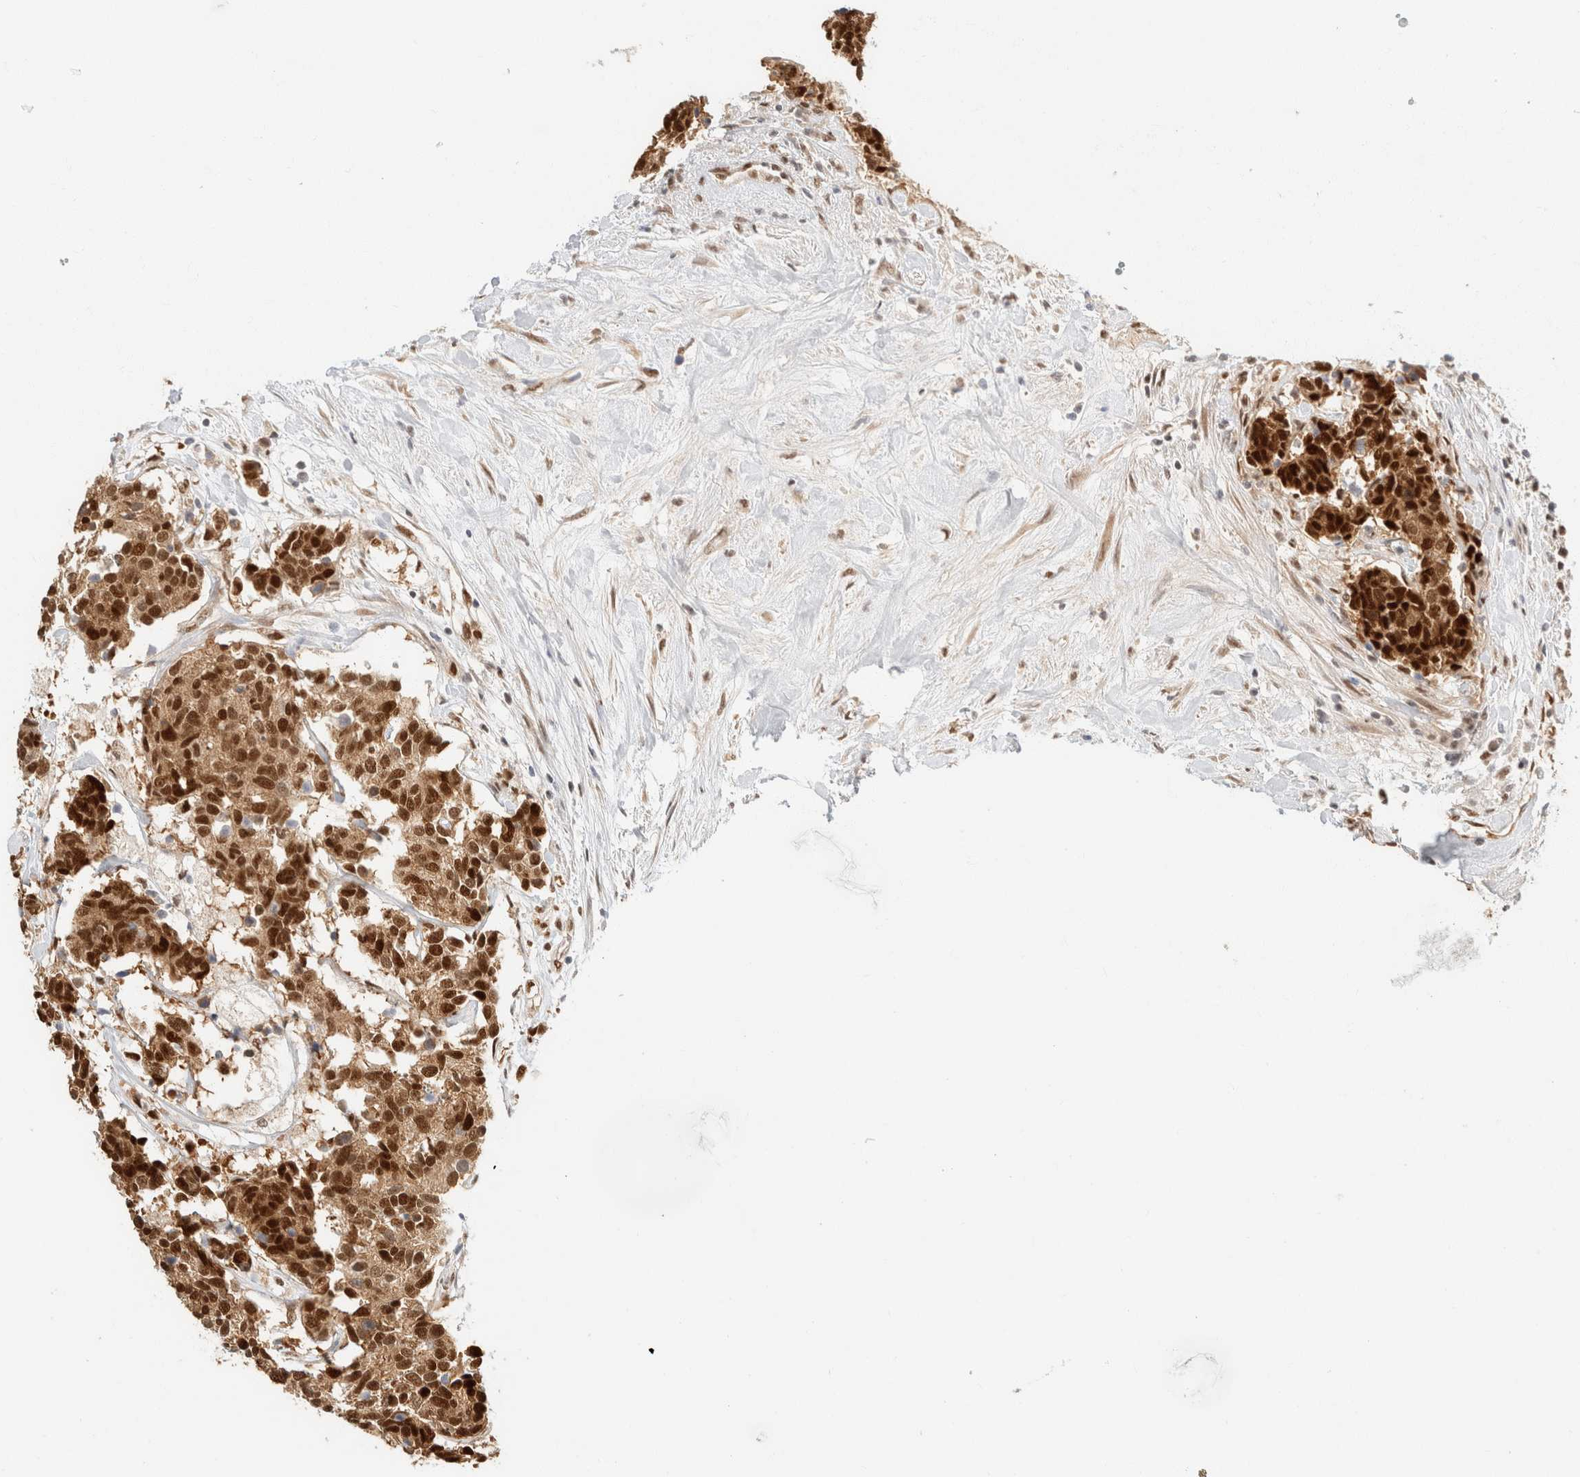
{"staining": {"intensity": "strong", "quantity": ">75%", "location": "cytoplasmic/membranous,nuclear"}, "tissue": "carcinoid", "cell_type": "Tumor cells", "image_type": "cancer", "snomed": [{"axis": "morphology", "description": "Carcinoma, NOS"}, {"axis": "morphology", "description": "Carcinoid, malignant, NOS"}, {"axis": "topography", "description": "Urinary bladder"}], "caption": "This histopathology image shows immunohistochemistry staining of carcinoid, with high strong cytoplasmic/membranous and nuclear expression in about >75% of tumor cells.", "gene": "ZNF768", "patient": {"sex": "male", "age": 57}}